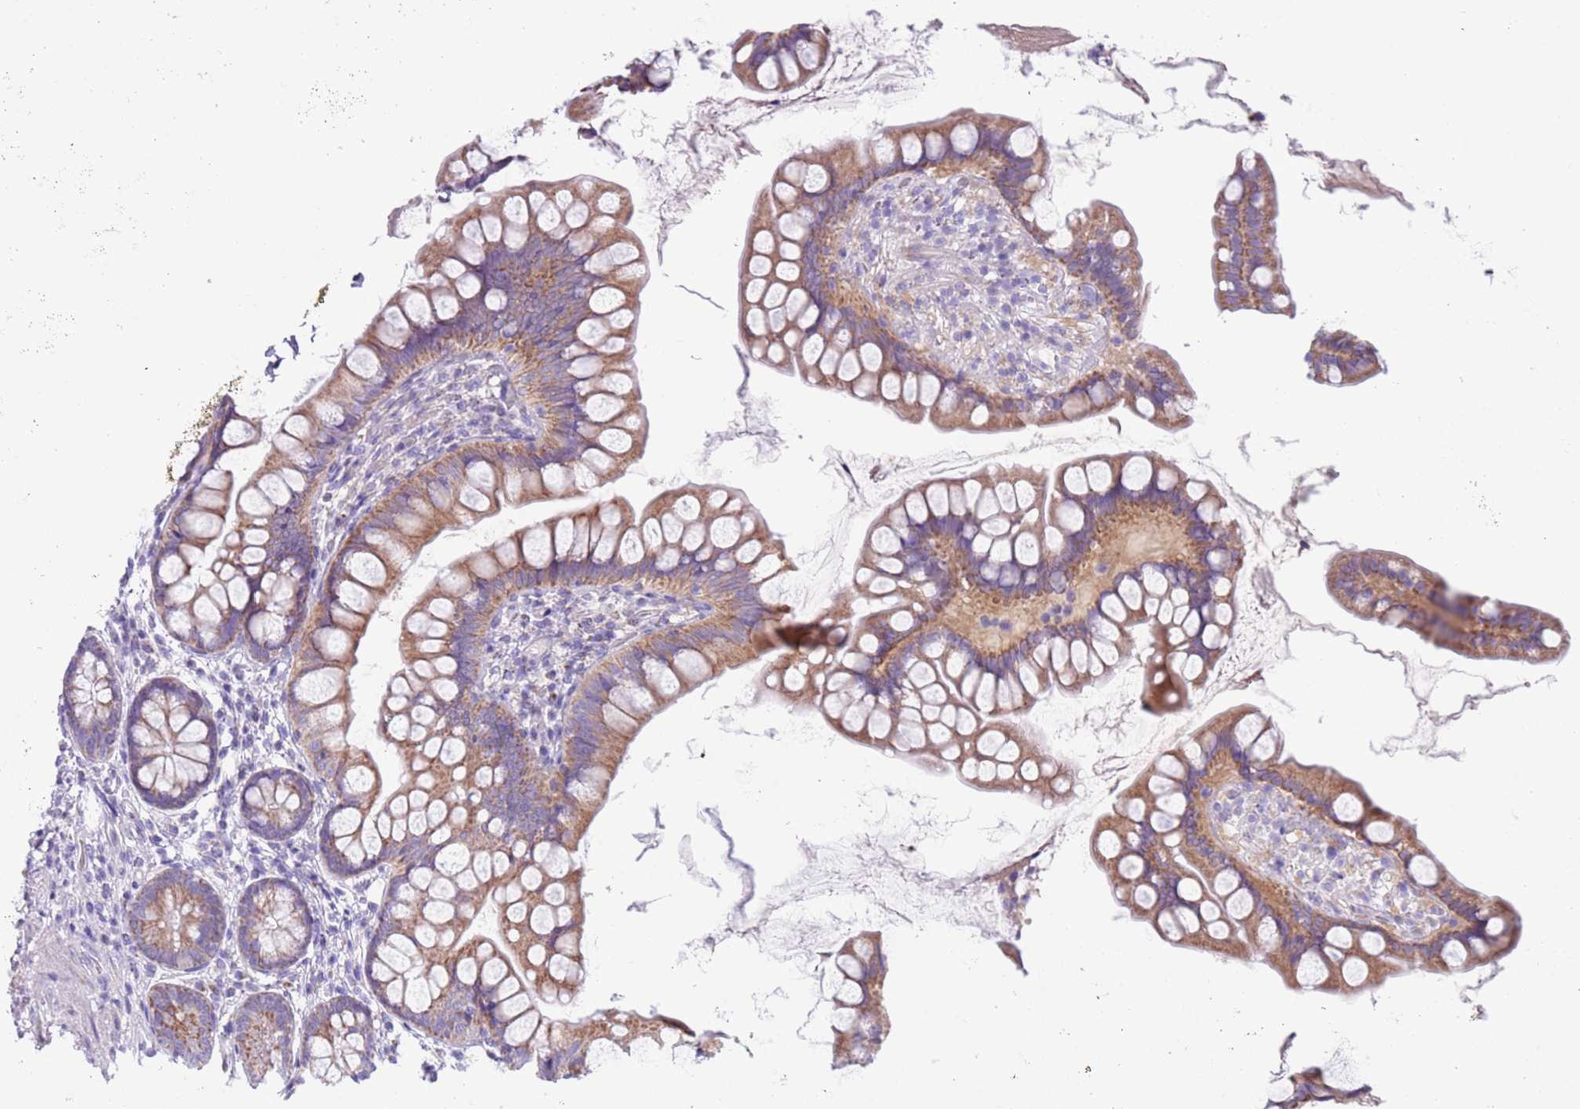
{"staining": {"intensity": "moderate", "quantity": ">75%", "location": "cytoplasmic/membranous"}, "tissue": "small intestine", "cell_type": "Glandular cells", "image_type": "normal", "snomed": [{"axis": "morphology", "description": "Normal tissue, NOS"}, {"axis": "topography", "description": "Small intestine"}], "caption": "Small intestine stained for a protein (brown) reveals moderate cytoplasmic/membranous positive staining in approximately >75% of glandular cells.", "gene": "MOCOS", "patient": {"sex": "male", "age": 70}}